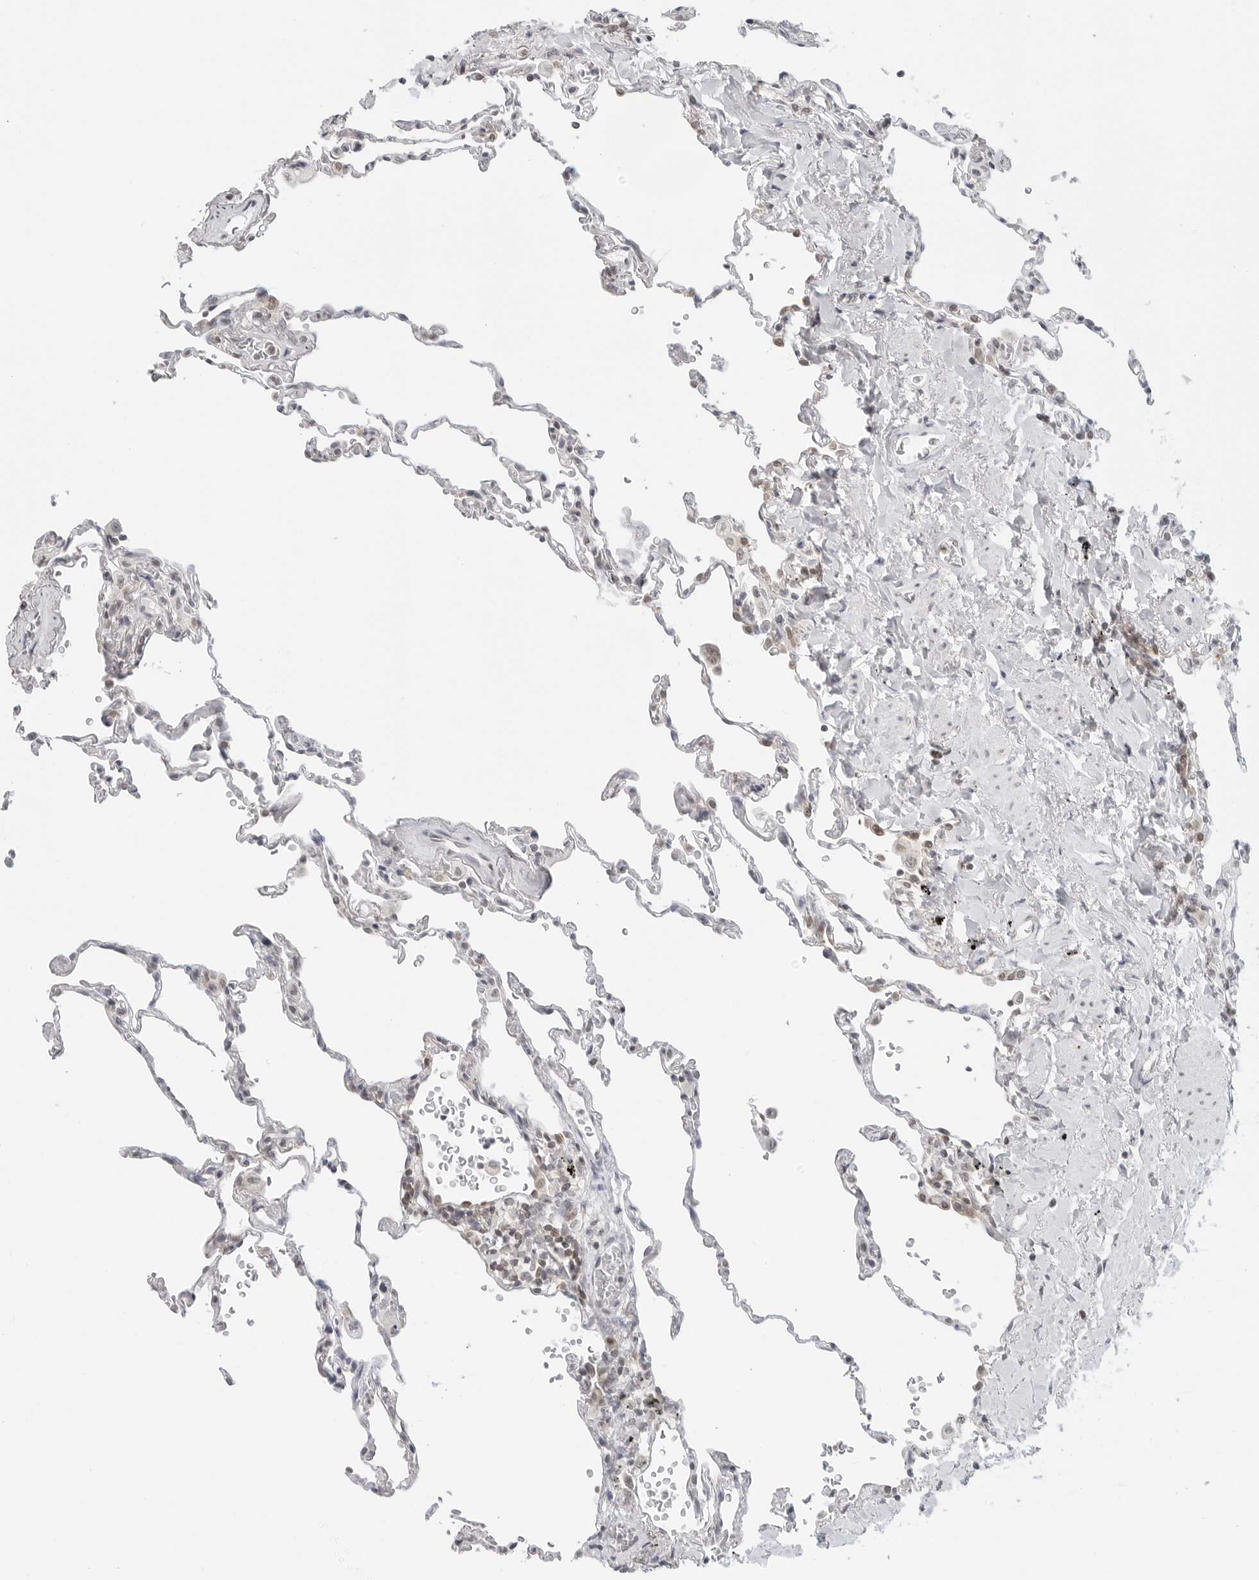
{"staining": {"intensity": "negative", "quantity": "none", "location": "none"}, "tissue": "lung", "cell_type": "Alveolar cells", "image_type": "normal", "snomed": [{"axis": "morphology", "description": "Normal tissue, NOS"}, {"axis": "topography", "description": "Lung"}], "caption": "Human lung stained for a protein using immunohistochemistry (IHC) demonstrates no positivity in alveolar cells.", "gene": "METAP1", "patient": {"sex": "male", "age": 59}}